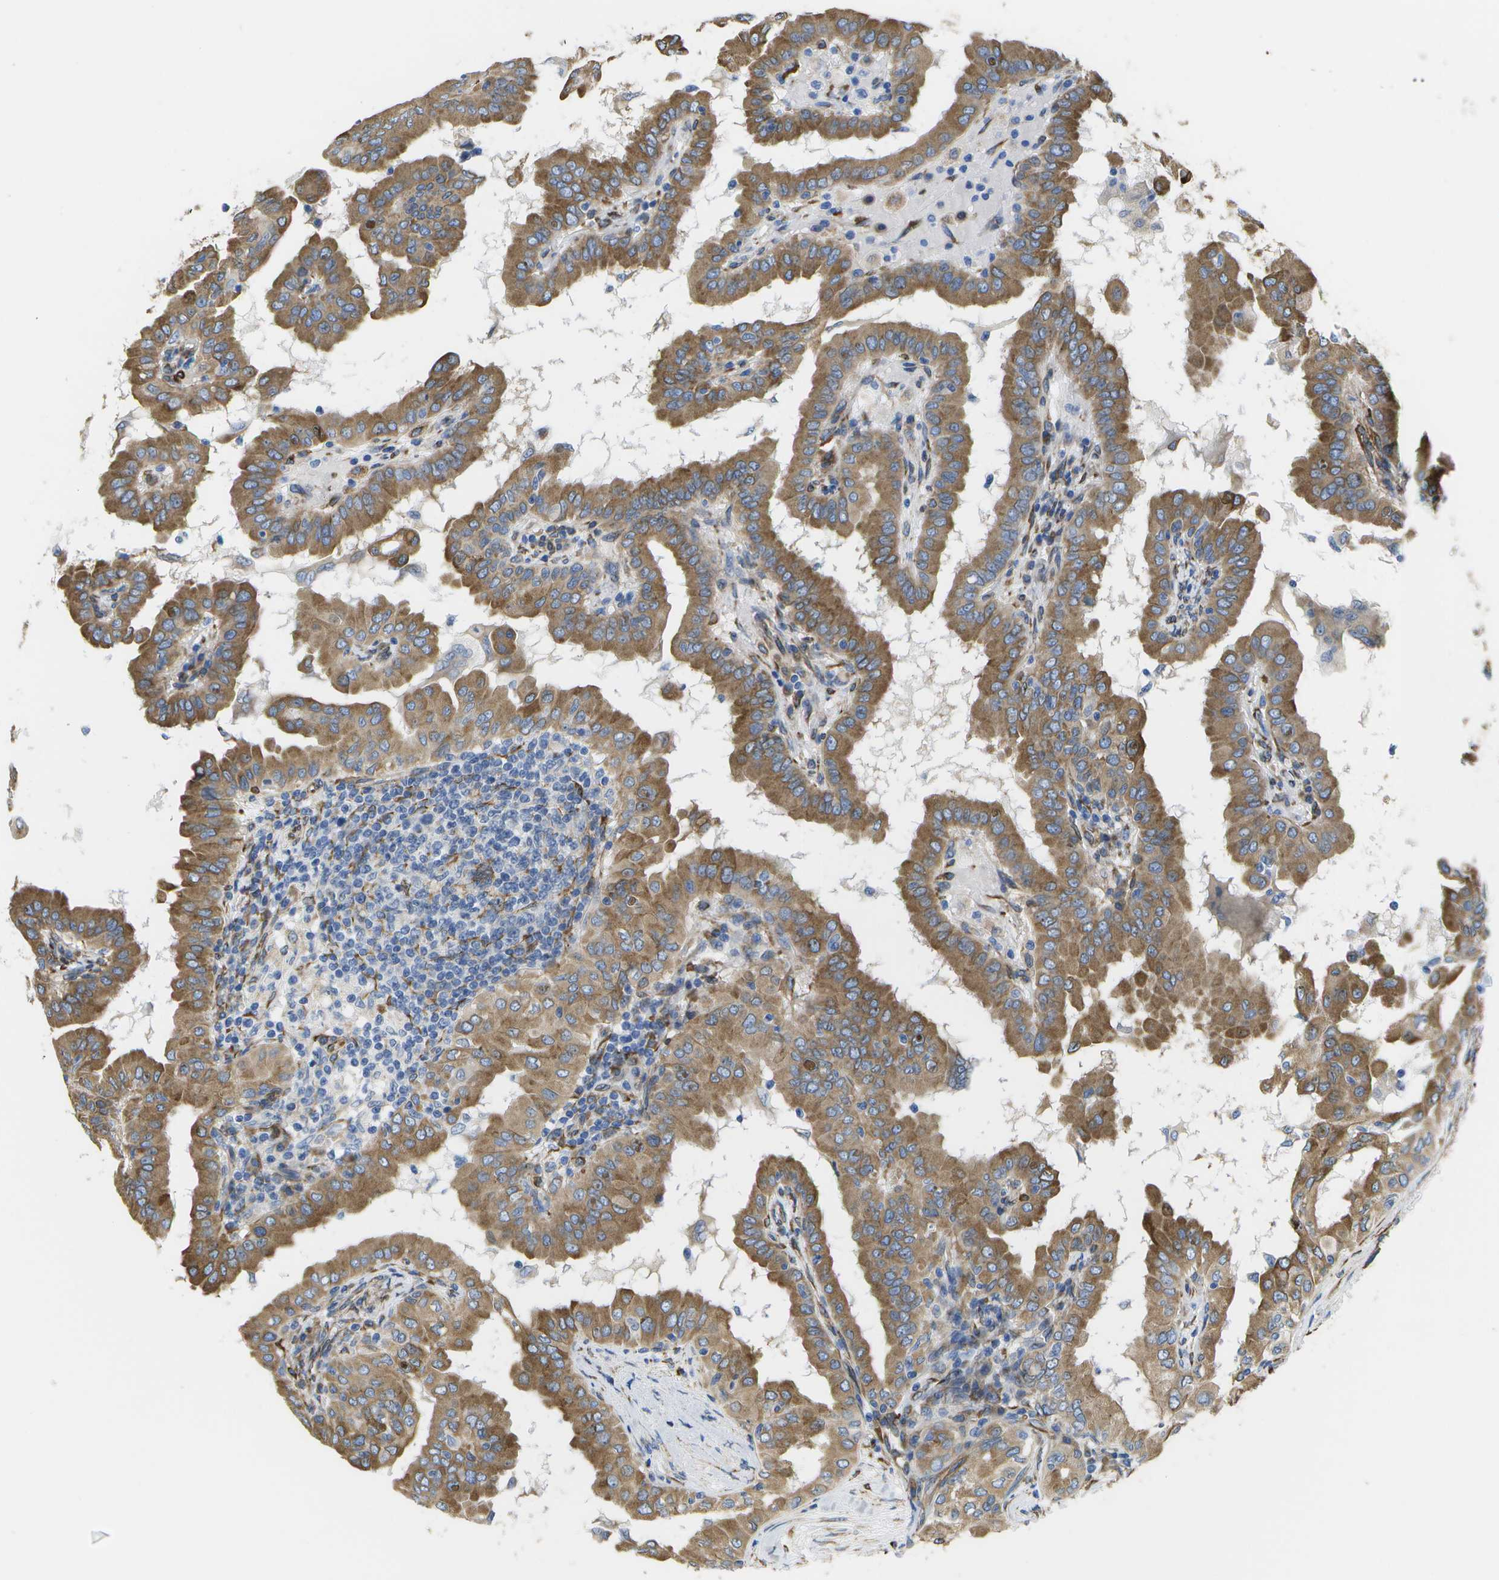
{"staining": {"intensity": "moderate", "quantity": ">75%", "location": "cytoplasmic/membranous"}, "tissue": "thyroid cancer", "cell_type": "Tumor cells", "image_type": "cancer", "snomed": [{"axis": "morphology", "description": "Papillary adenocarcinoma, NOS"}, {"axis": "topography", "description": "Thyroid gland"}], "caption": "A brown stain shows moderate cytoplasmic/membranous positivity of a protein in human thyroid cancer (papillary adenocarcinoma) tumor cells.", "gene": "ZDHHC17", "patient": {"sex": "male", "age": 33}}